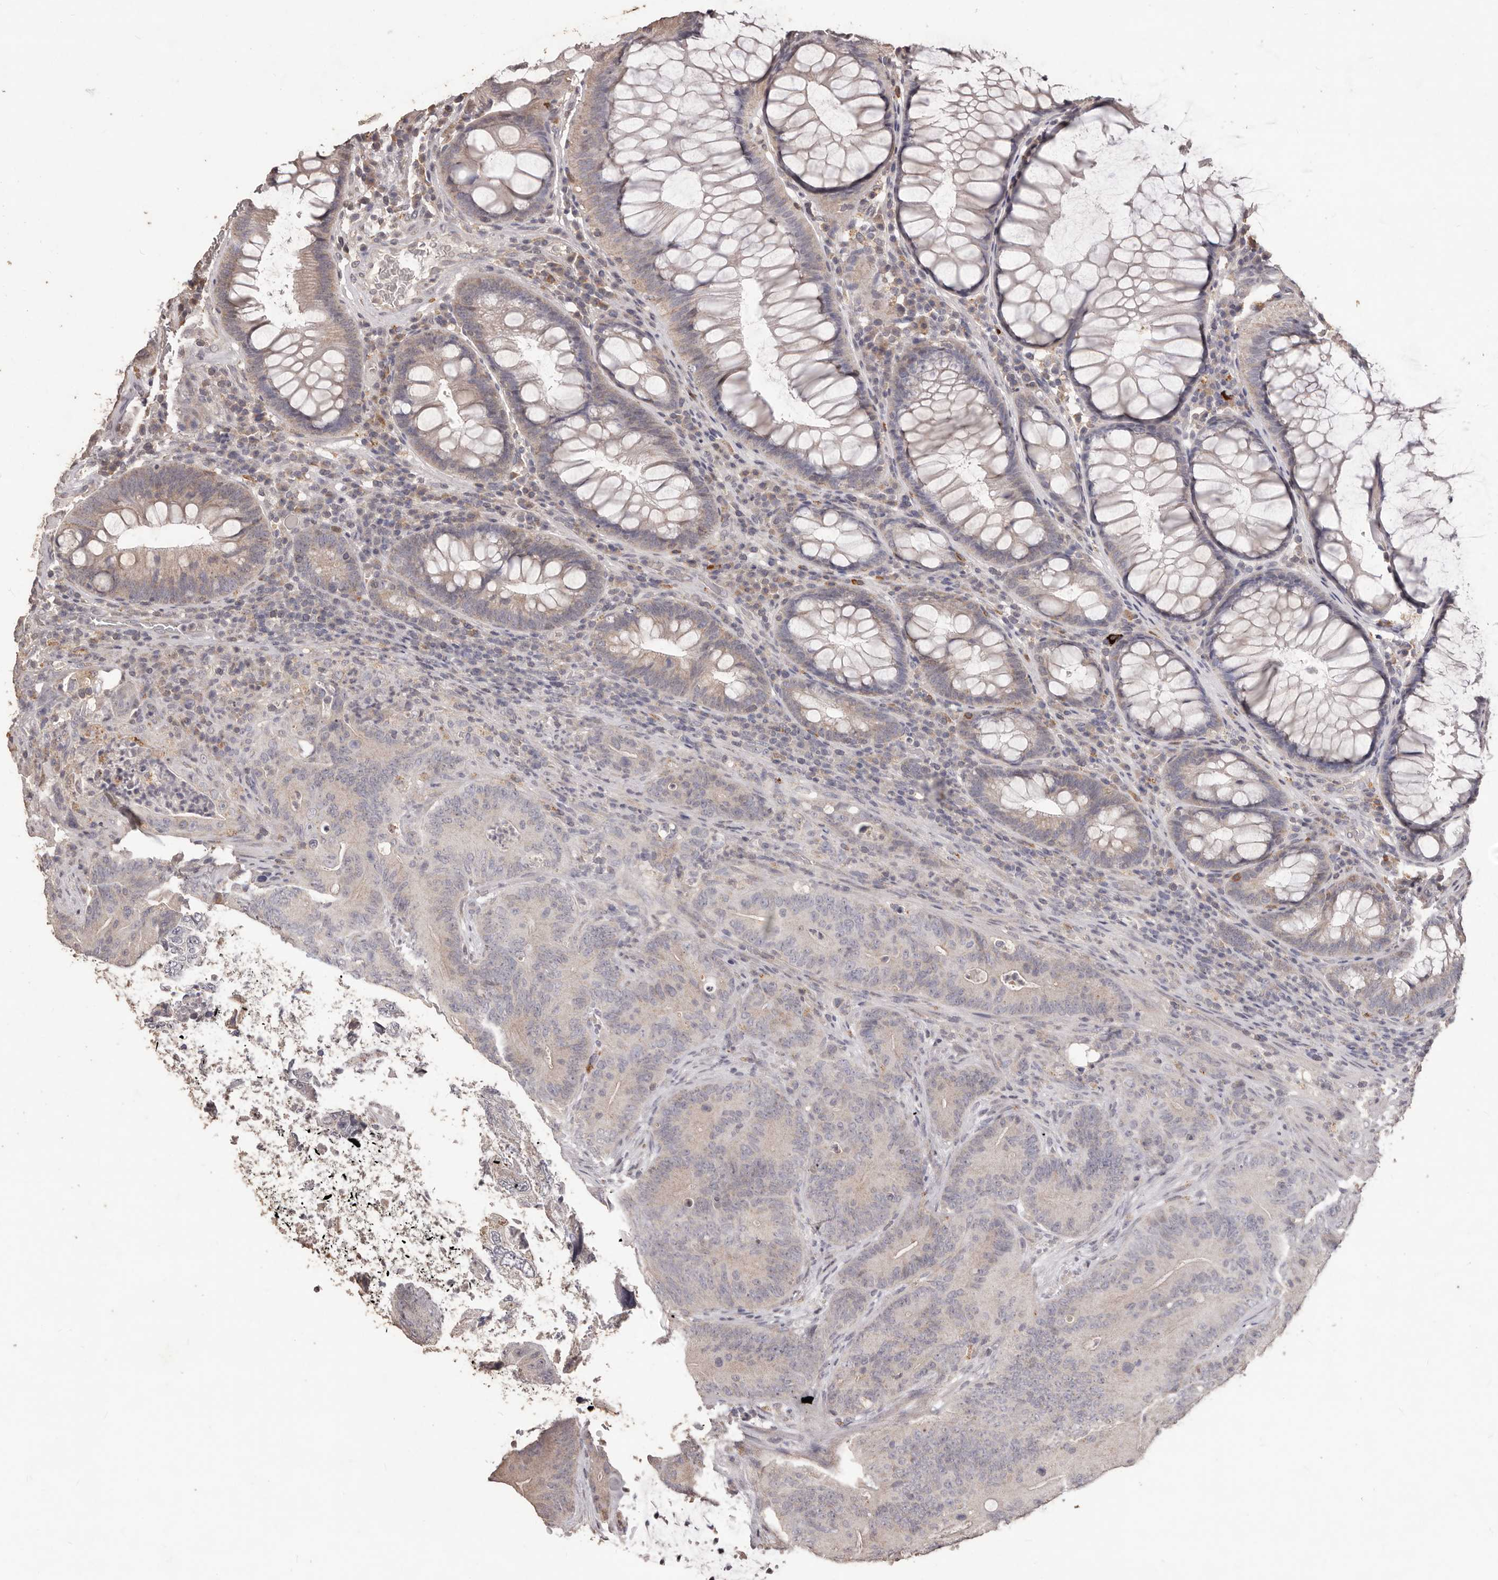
{"staining": {"intensity": "negative", "quantity": "none", "location": "none"}, "tissue": "colorectal cancer", "cell_type": "Tumor cells", "image_type": "cancer", "snomed": [{"axis": "morphology", "description": "Normal tissue, NOS"}, {"axis": "topography", "description": "Colon"}], "caption": "Immunohistochemistry (IHC) photomicrograph of colorectal cancer stained for a protein (brown), which demonstrates no positivity in tumor cells. Nuclei are stained in blue.", "gene": "PRSS27", "patient": {"sex": "female", "age": 82}}